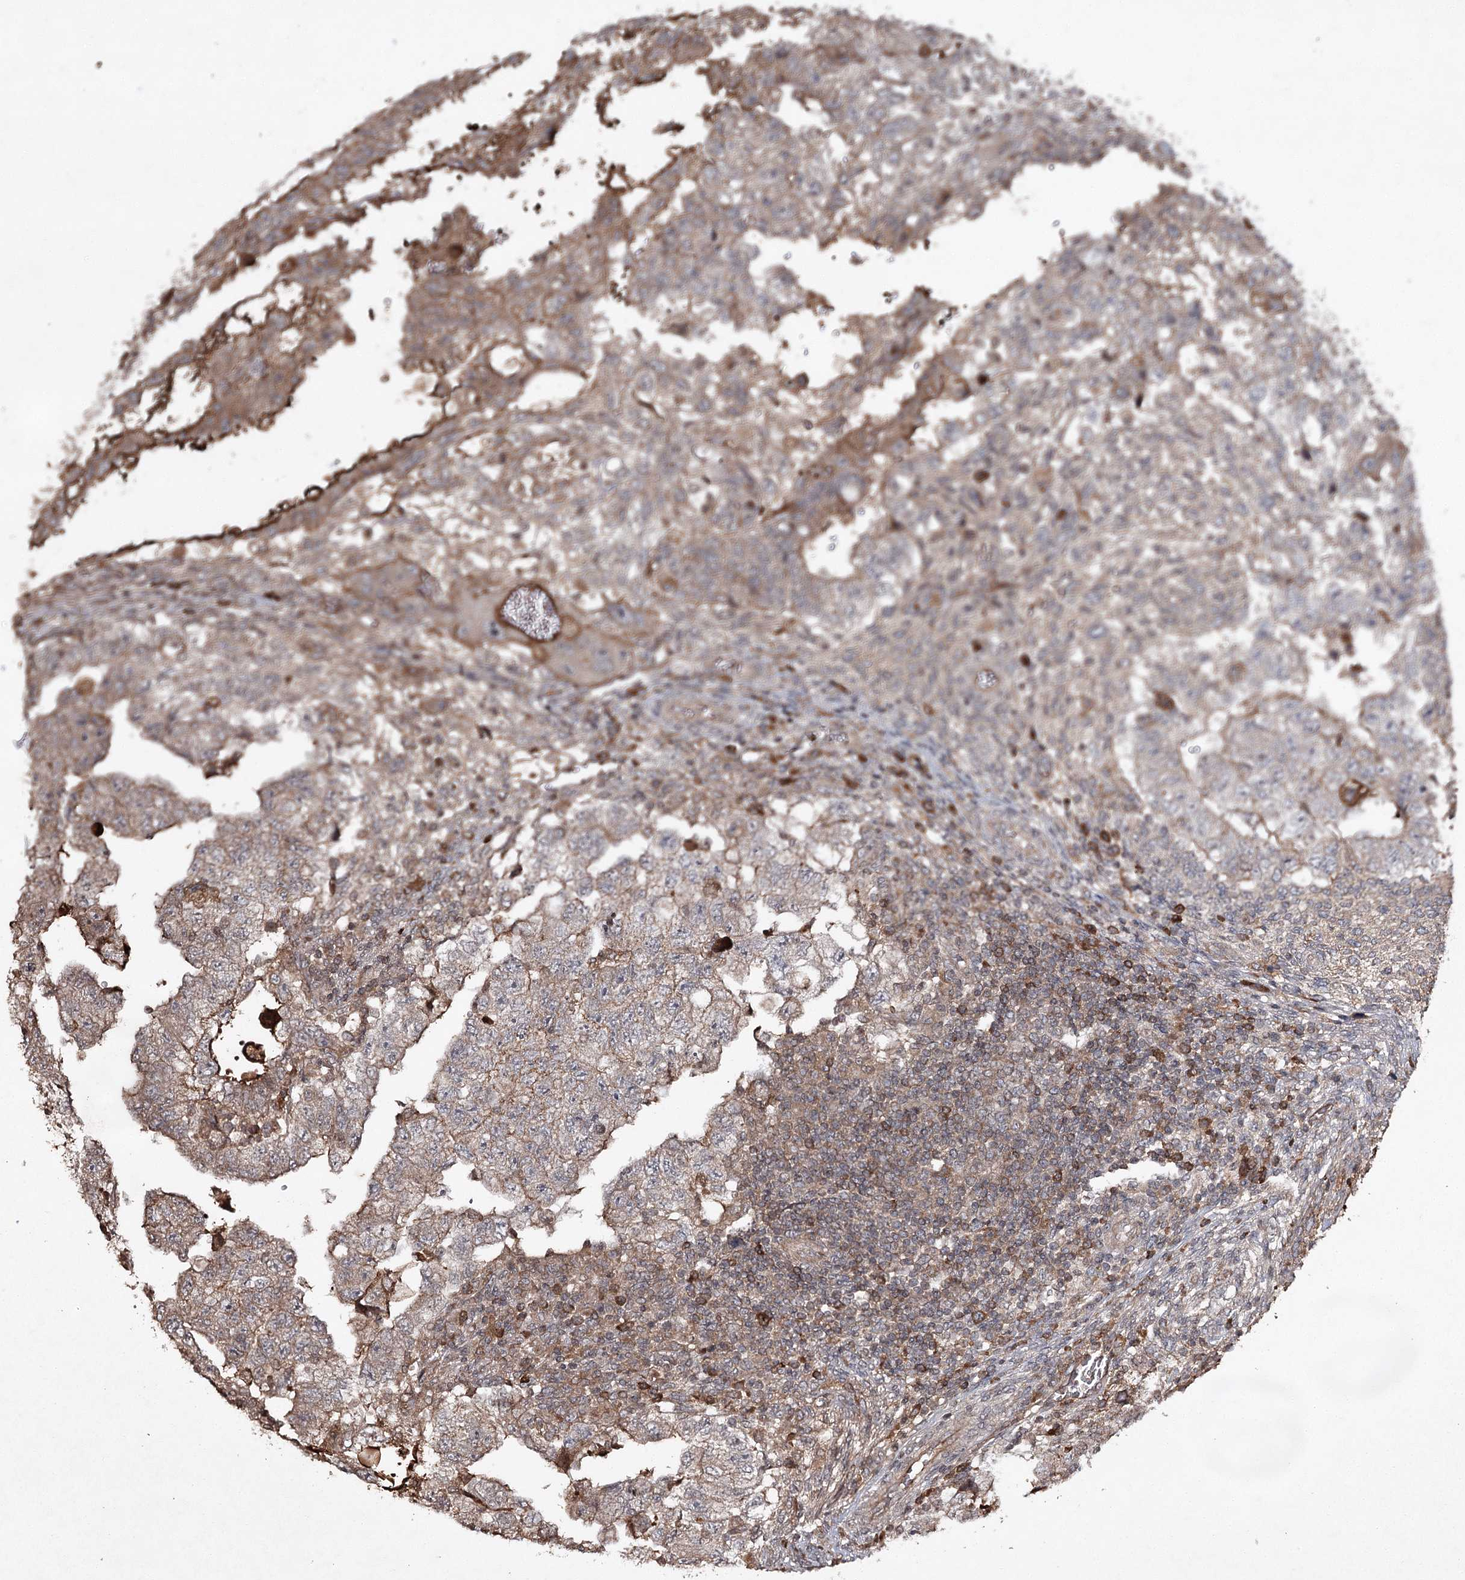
{"staining": {"intensity": "moderate", "quantity": "<25%", "location": "cytoplasmic/membranous"}, "tissue": "testis cancer", "cell_type": "Tumor cells", "image_type": "cancer", "snomed": [{"axis": "morphology", "description": "Carcinoma, Embryonal, NOS"}, {"axis": "topography", "description": "Testis"}], "caption": "This image reveals IHC staining of embryonal carcinoma (testis), with low moderate cytoplasmic/membranous positivity in about <25% of tumor cells.", "gene": "CYP2B6", "patient": {"sex": "male", "age": 36}}